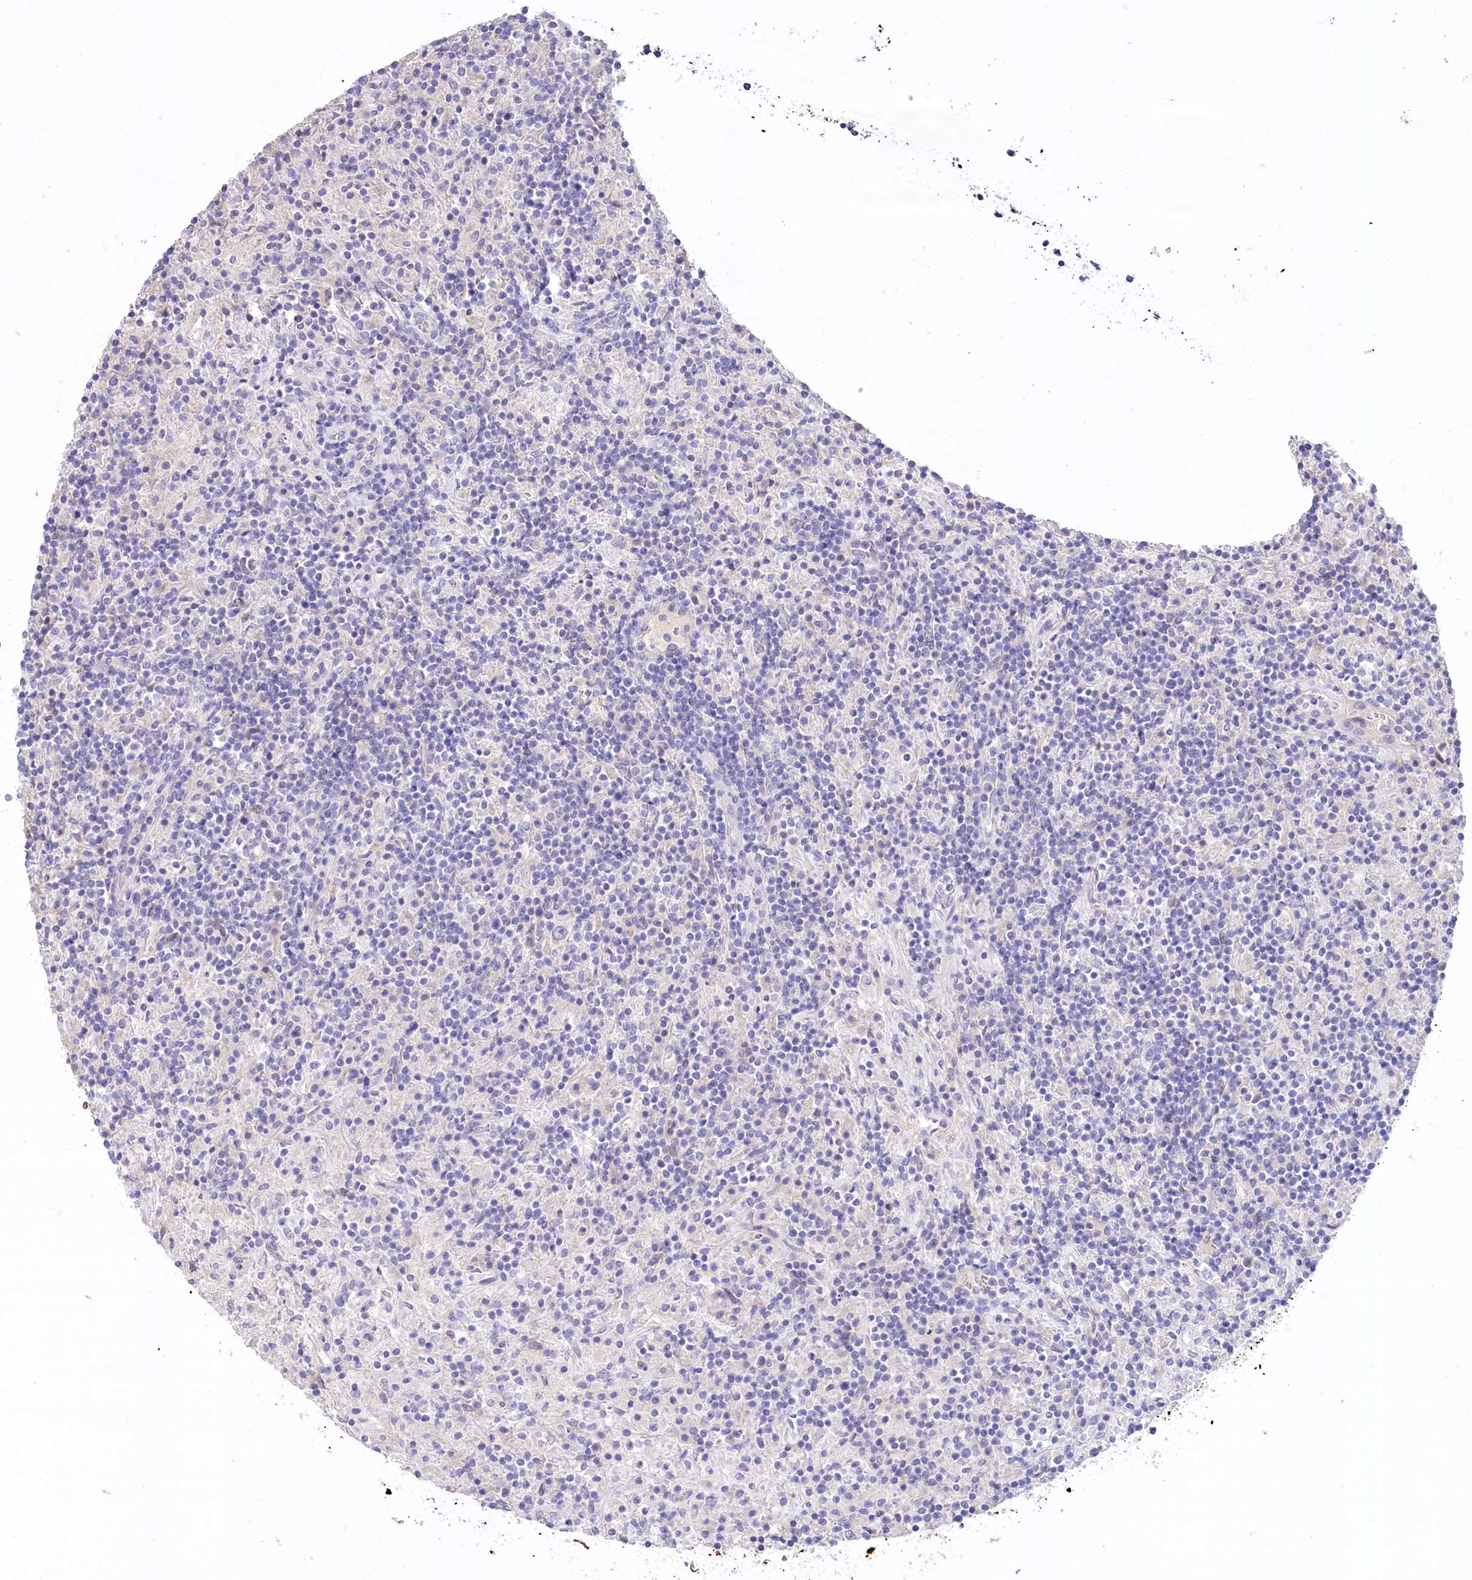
{"staining": {"intensity": "negative", "quantity": "none", "location": "none"}, "tissue": "lymphoma", "cell_type": "Tumor cells", "image_type": "cancer", "snomed": [{"axis": "morphology", "description": "Hodgkin's disease, NOS"}, {"axis": "topography", "description": "Lymph node"}], "caption": "DAB (3,3'-diaminobenzidine) immunohistochemical staining of lymphoma displays no significant expression in tumor cells.", "gene": "PBLD", "patient": {"sex": "male", "age": 70}}